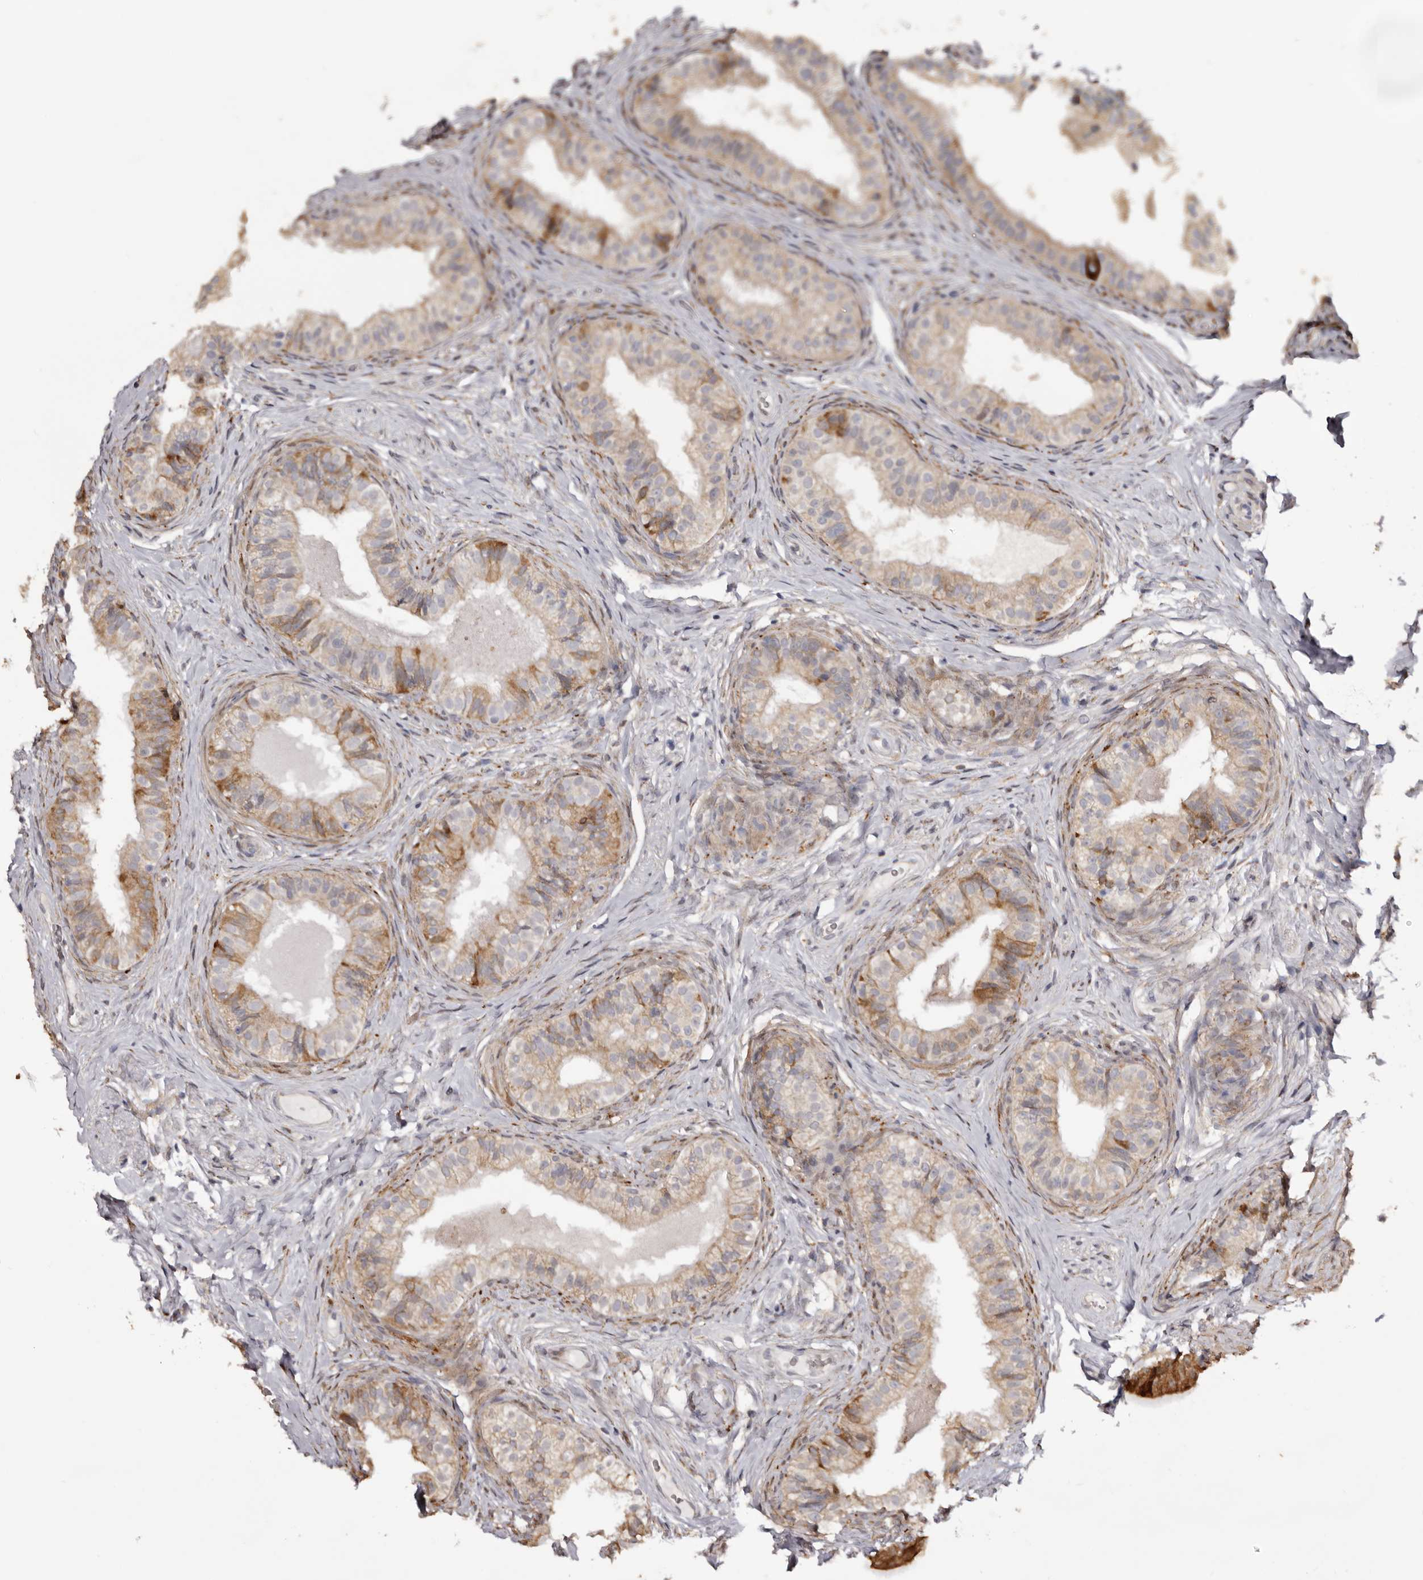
{"staining": {"intensity": "moderate", "quantity": ">75%", "location": "cytoplasmic/membranous"}, "tissue": "epididymis", "cell_type": "Glandular cells", "image_type": "normal", "snomed": [{"axis": "morphology", "description": "Normal tissue, NOS"}, {"axis": "topography", "description": "Epididymis"}], "caption": "Immunohistochemistry (IHC) staining of unremarkable epididymis, which displays medium levels of moderate cytoplasmic/membranous staining in approximately >75% of glandular cells indicating moderate cytoplasmic/membranous protein positivity. The staining was performed using DAB (brown) for protein detection and nuclei were counterstained in hematoxylin (blue).", "gene": "PIGX", "patient": {"sex": "male", "age": 49}}